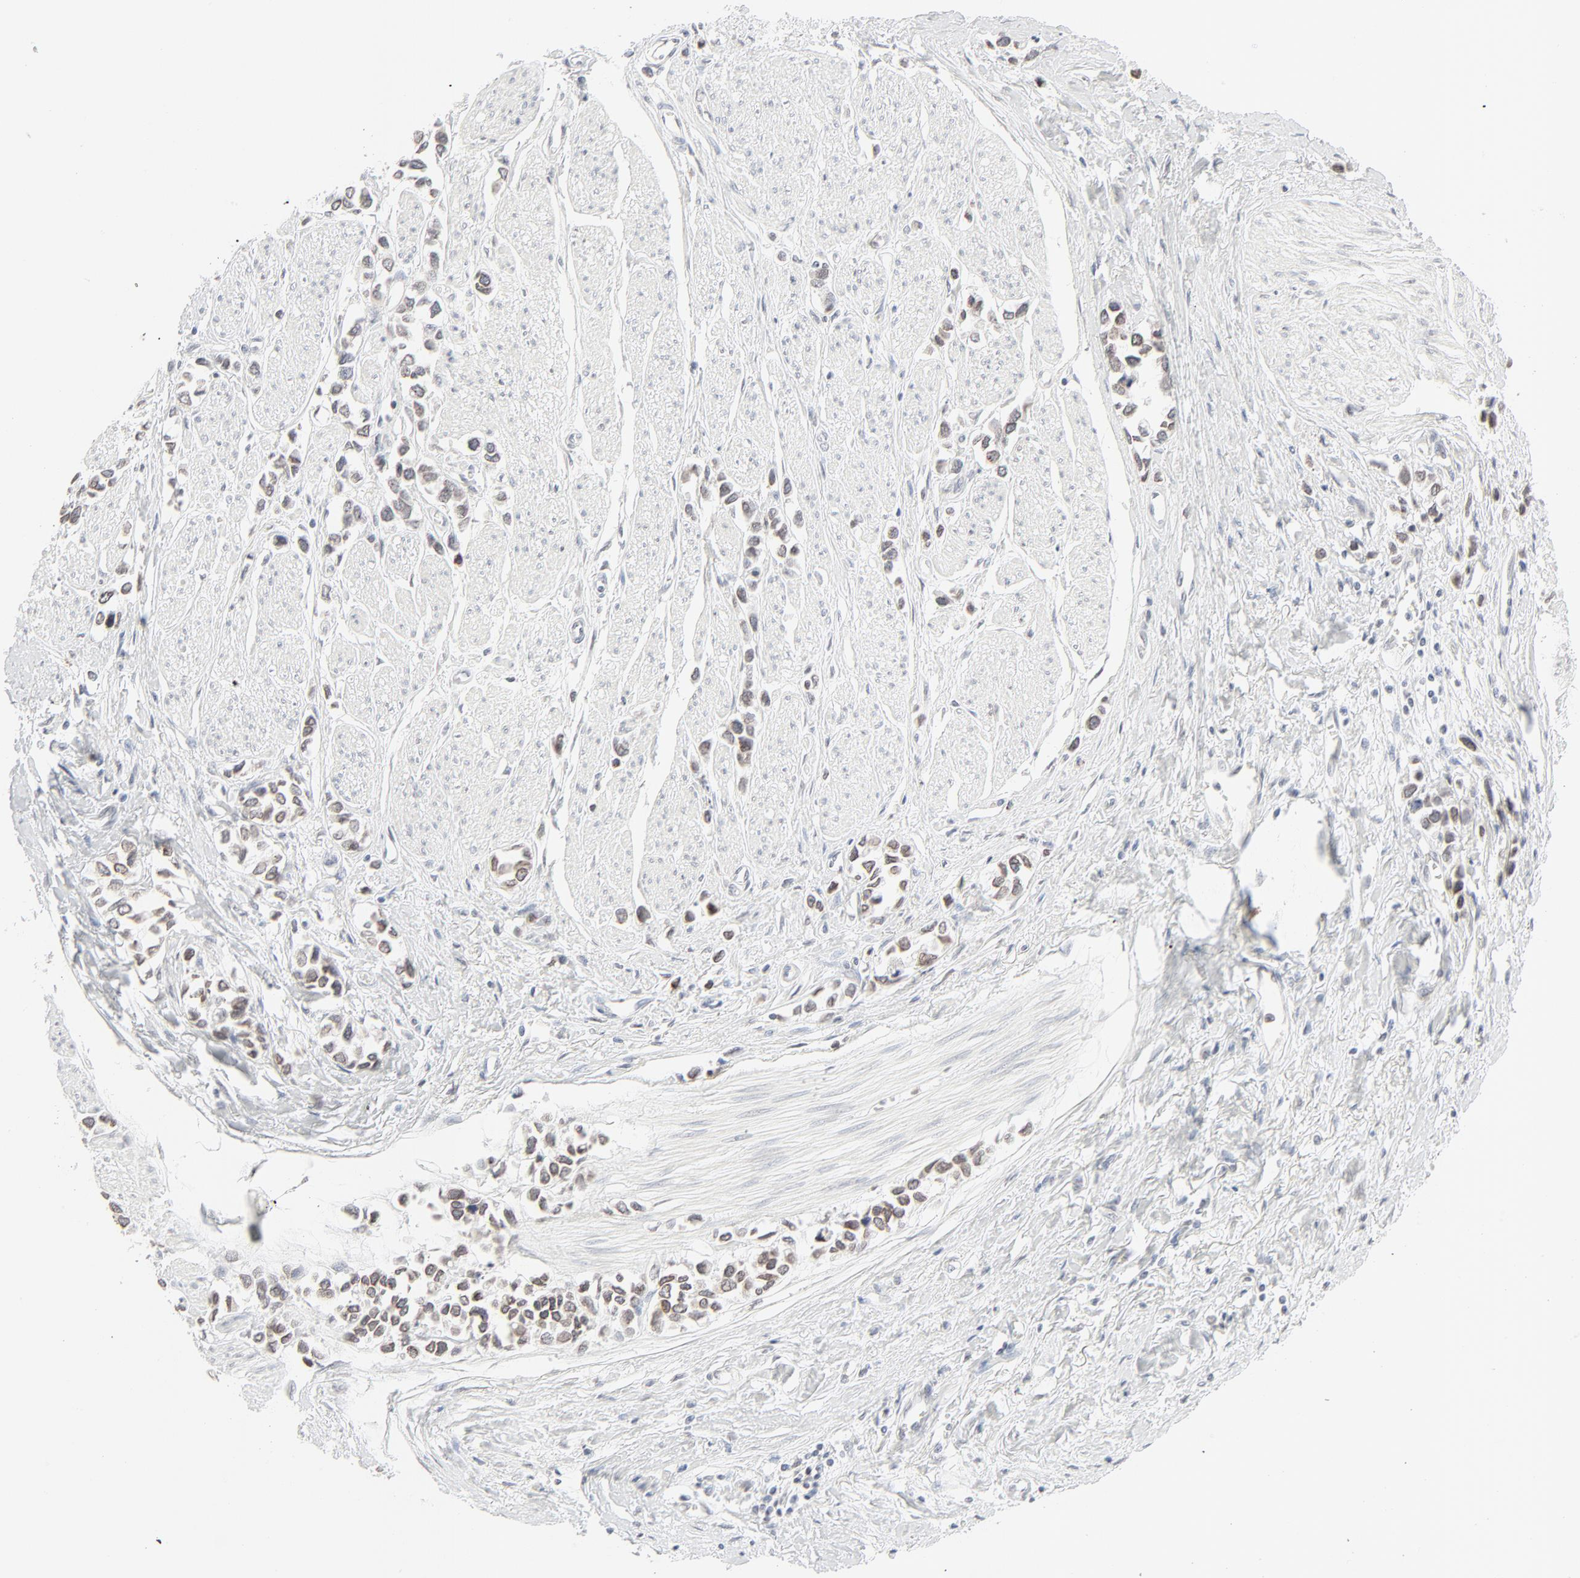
{"staining": {"intensity": "weak", "quantity": "<25%", "location": "cytoplasmic/membranous,nuclear"}, "tissue": "stomach cancer", "cell_type": "Tumor cells", "image_type": "cancer", "snomed": [{"axis": "morphology", "description": "Adenocarcinoma, NOS"}, {"axis": "topography", "description": "Stomach, upper"}], "caption": "The image reveals no significant staining in tumor cells of stomach cancer.", "gene": "MAD1L1", "patient": {"sex": "male", "age": 76}}